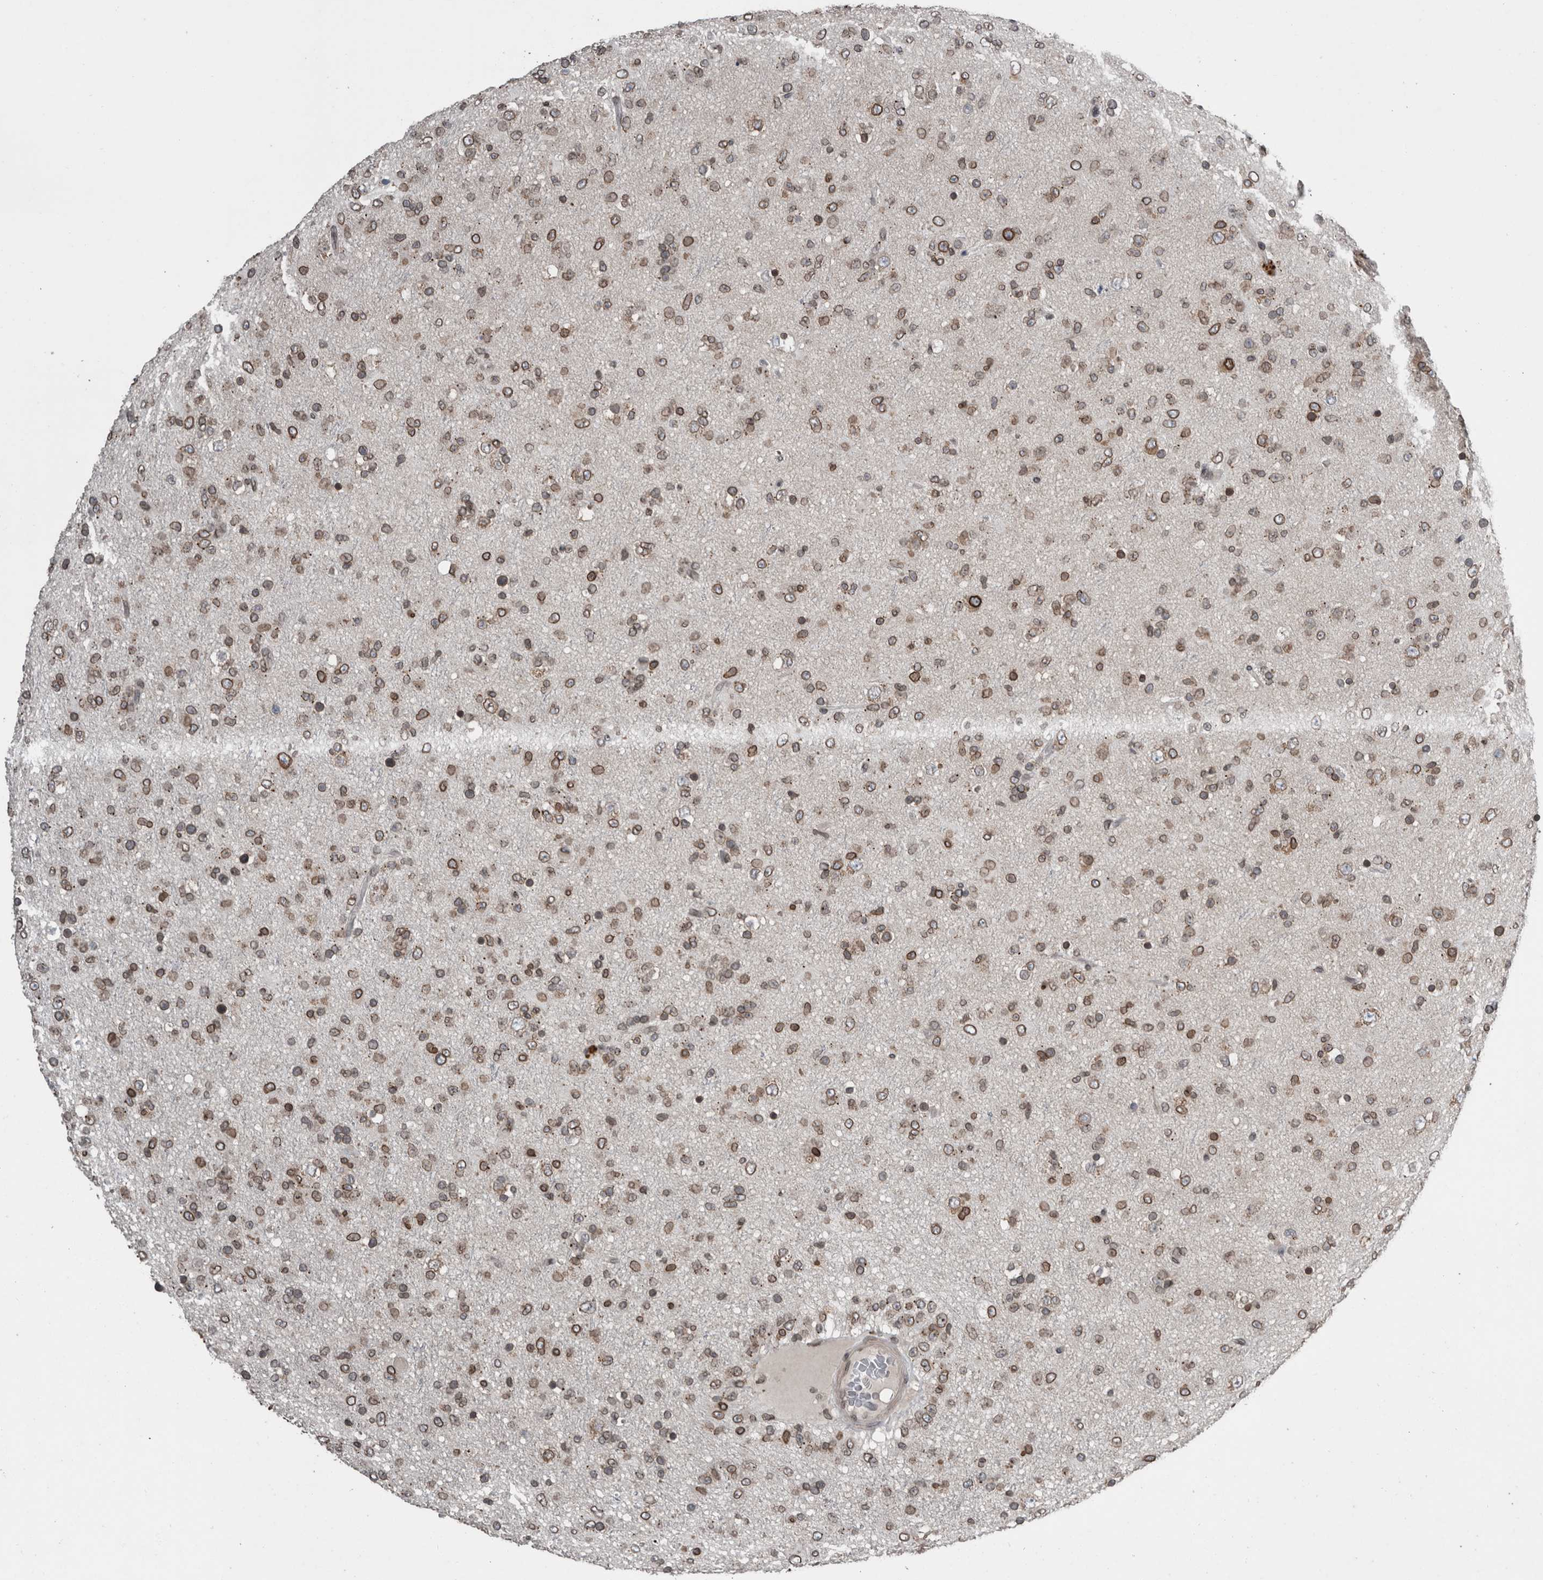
{"staining": {"intensity": "moderate", "quantity": ">75%", "location": "cytoplasmic/membranous,nuclear"}, "tissue": "glioma", "cell_type": "Tumor cells", "image_type": "cancer", "snomed": [{"axis": "morphology", "description": "Glioma, malignant, Low grade"}, {"axis": "topography", "description": "Brain"}], "caption": "IHC (DAB) staining of human glioma demonstrates moderate cytoplasmic/membranous and nuclear protein positivity in approximately >75% of tumor cells. The staining is performed using DAB brown chromogen to label protein expression. The nuclei are counter-stained blue using hematoxylin.", "gene": "RANBP2", "patient": {"sex": "male", "age": 65}}